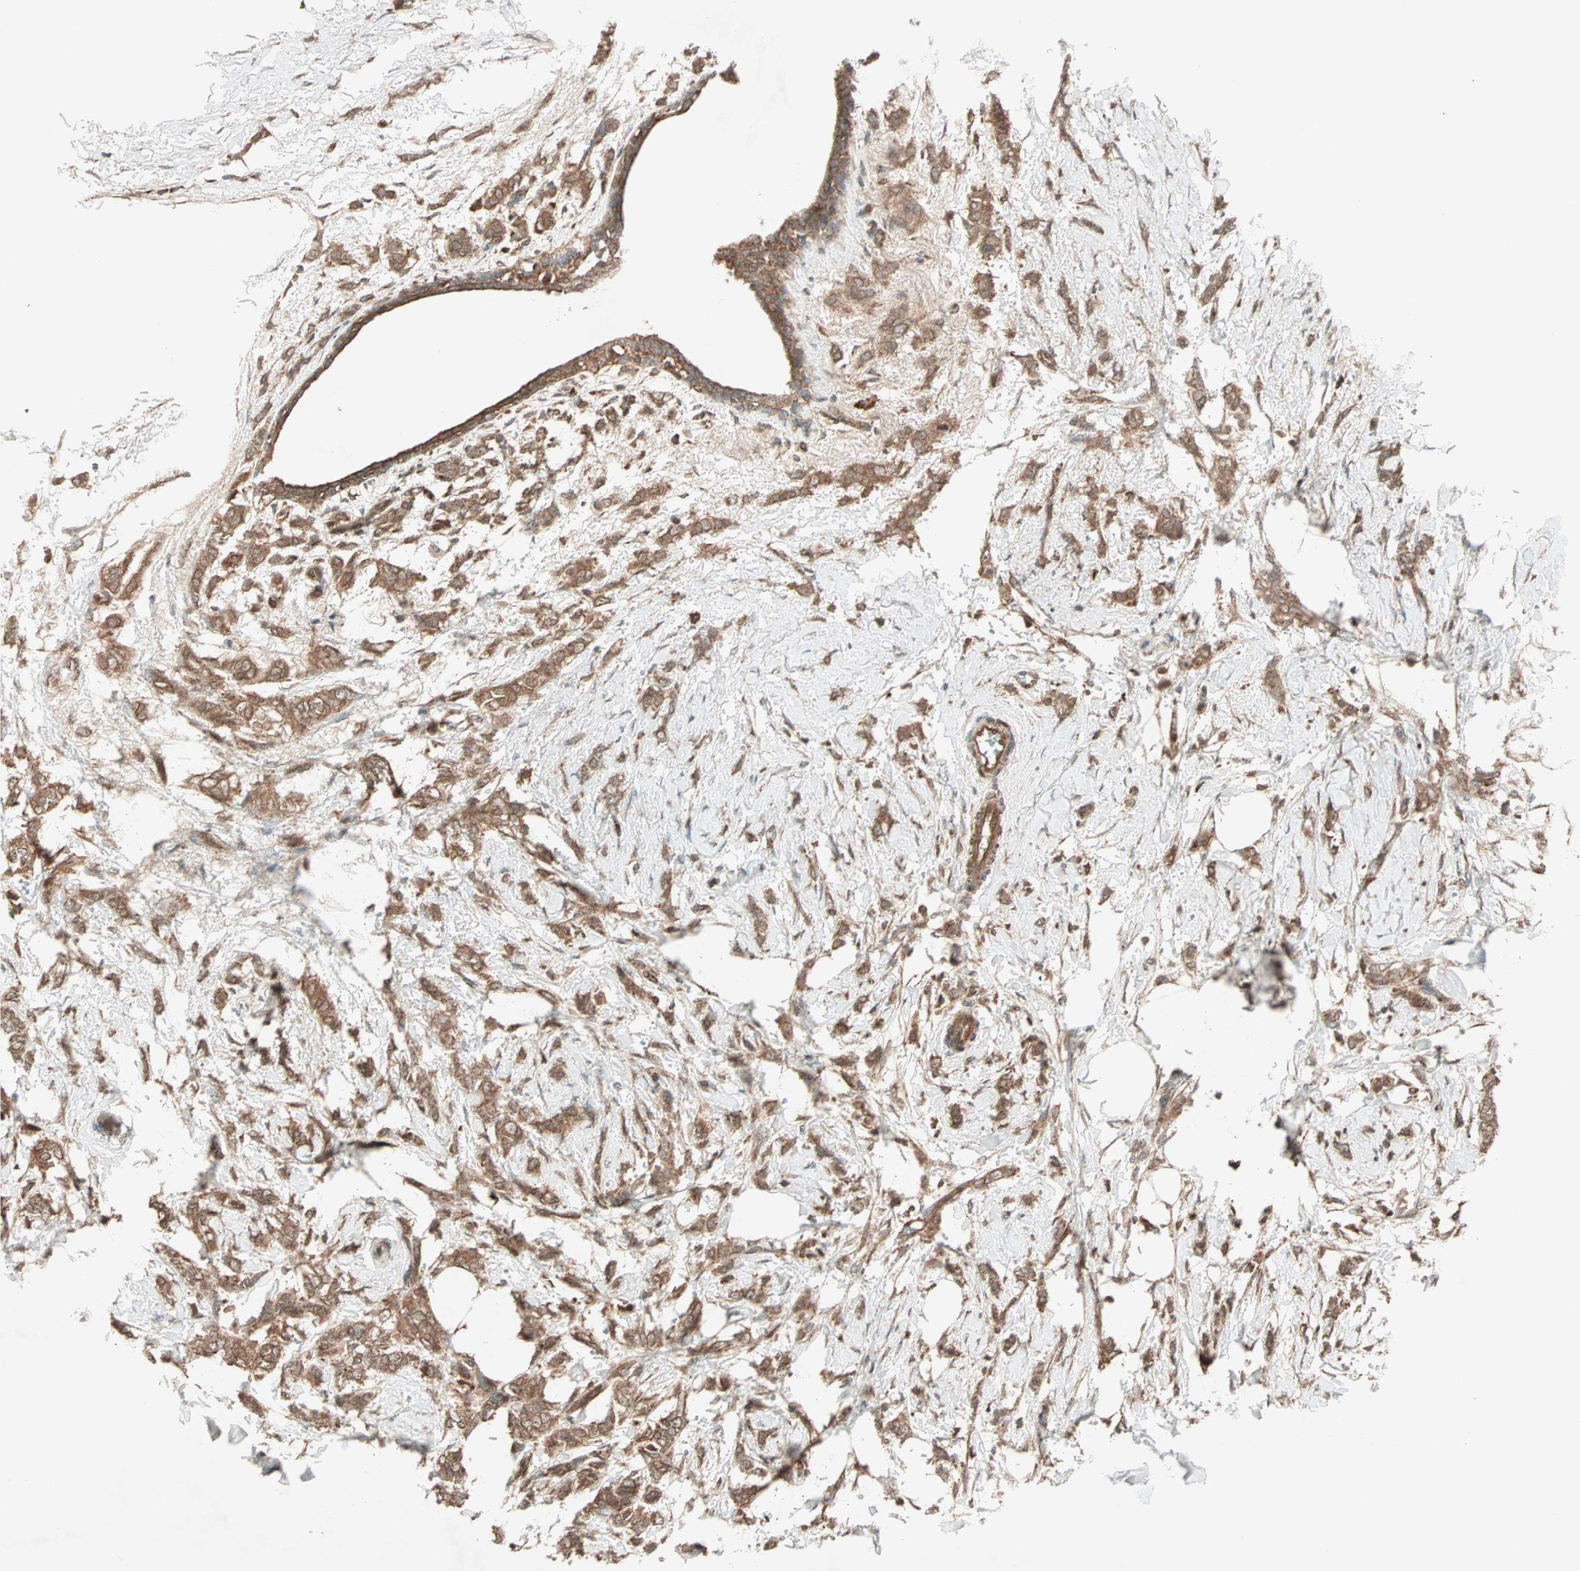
{"staining": {"intensity": "moderate", "quantity": ">75%", "location": "cytoplasmic/membranous"}, "tissue": "breast cancer", "cell_type": "Tumor cells", "image_type": "cancer", "snomed": [{"axis": "morphology", "description": "Lobular carcinoma, in situ"}, {"axis": "morphology", "description": "Lobular carcinoma"}, {"axis": "topography", "description": "Breast"}], "caption": "Immunohistochemistry (DAB (3,3'-diaminobenzidine)) staining of breast cancer shows moderate cytoplasmic/membranous protein positivity in about >75% of tumor cells.", "gene": "MAPK1", "patient": {"sex": "female", "age": 41}}